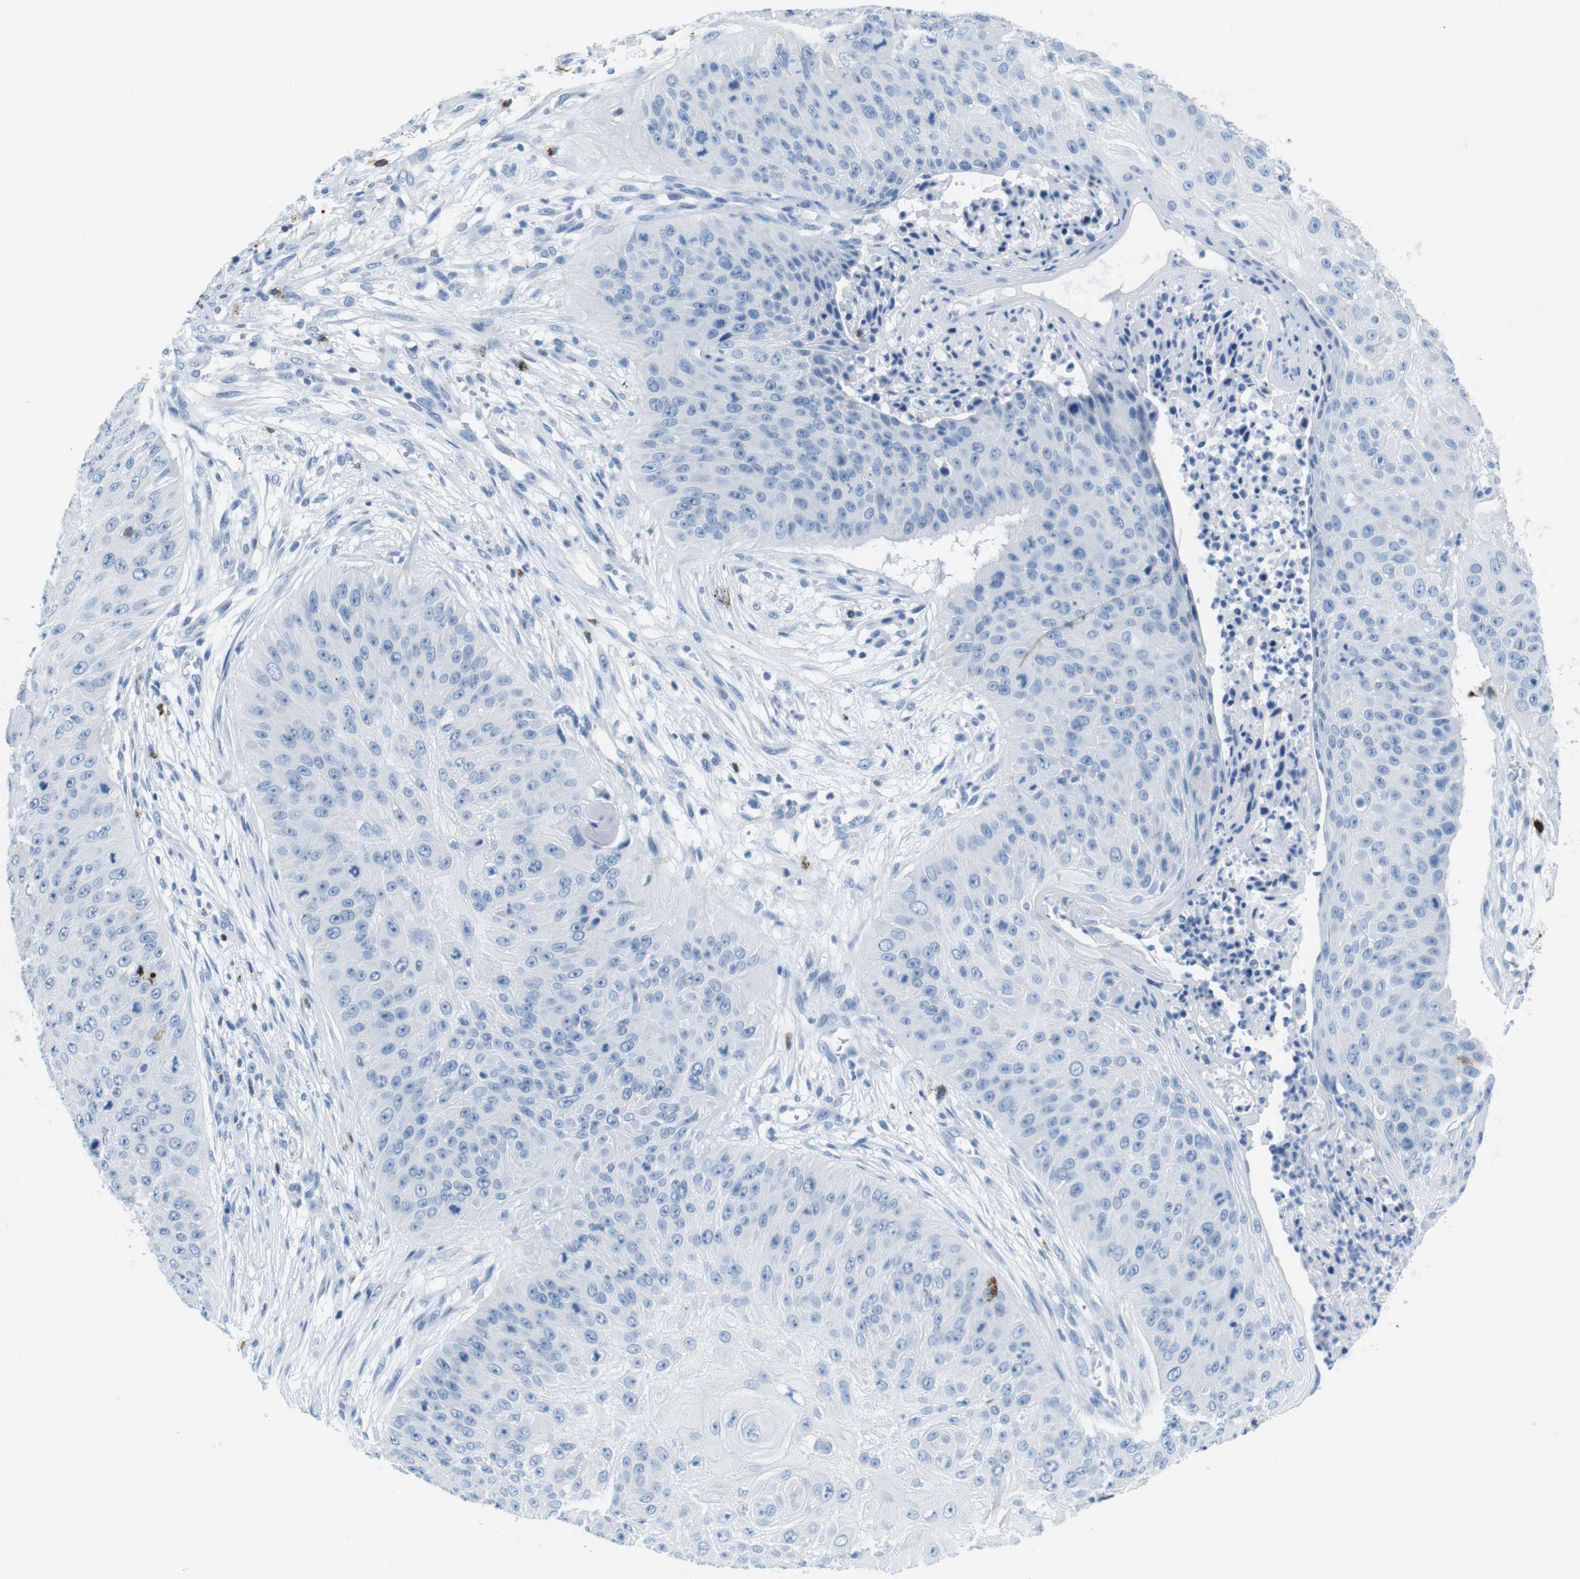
{"staining": {"intensity": "negative", "quantity": "none", "location": "none"}, "tissue": "skin cancer", "cell_type": "Tumor cells", "image_type": "cancer", "snomed": [{"axis": "morphology", "description": "Squamous cell carcinoma, NOS"}, {"axis": "topography", "description": "Skin"}], "caption": "High magnification brightfield microscopy of skin squamous cell carcinoma stained with DAB (brown) and counterstained with hematoxylin (blue): tumor cells show no significant expression.", "gene": "TNFRSF4", "patient": {"sex": "female", "age": 80}}